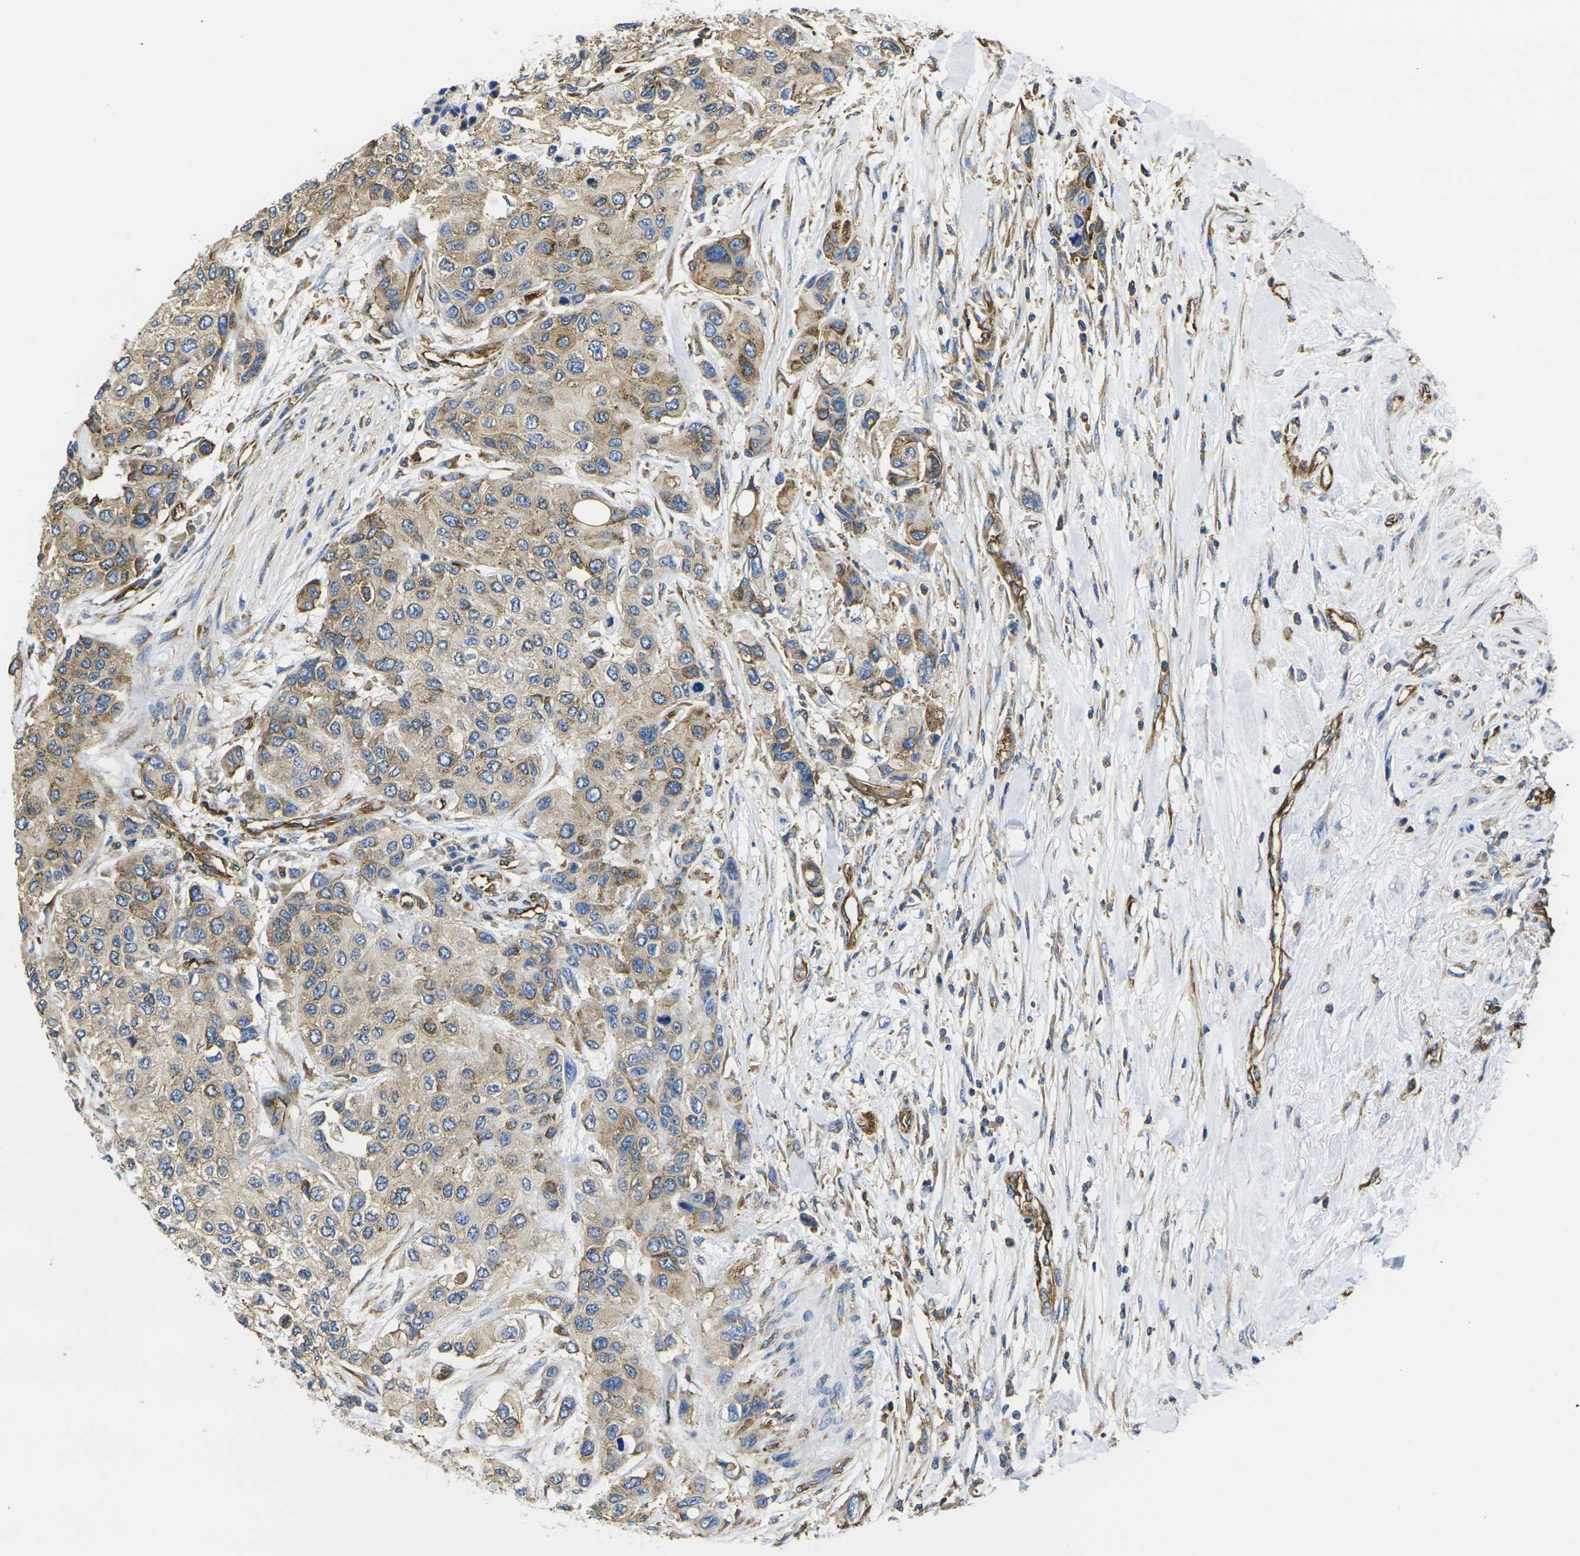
{"staining": {"intensity": "weak", "quantity": ">75%", "location": "cytoplasmic/membranous"}, "tissue": "urothelial cancer", "cell_type": "Tumor cells", "image_type": "cancer", "snomed": [{"axis": "morphology", "description": "Urothelial carcinoma, High grade"}, {"axis": "topography", "description": "Urinary bladder"}], "caption": "A low amount of weak cytoplasmic/membranous positivity is appreciated in approximately >75% of tumor cells in high-grade urothelial carcinoma tissue.", "gene": "FAM110D", "patient": {"sex": "female", "age": 56}}